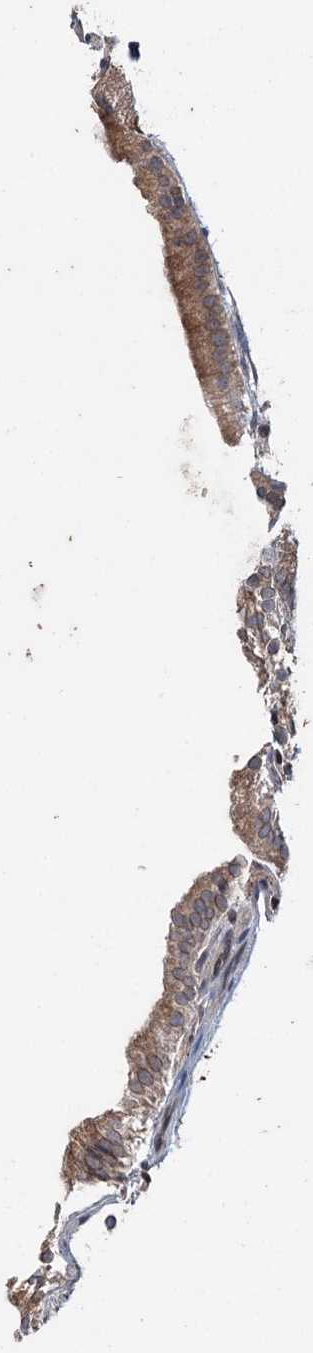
{"staining": {"intensity": "moderate", "quantity": ">75%", "location": "cytoplasmic/membranous"}, "tissue": "gallbladder", "cell_type": "Glandular cells", "image_type": "normal", "snomed": [{"axis": "morphology", "description": "Normal tissue, NOS"}, {"axis": "topography", "description": "Gallbladder"}], "caption": "IHC staining of normal gallbladder, which displays medium levels of moderate cytoplasmic/membranous positivity in approximately >75% of glandular cells indicating moderate cytoplasmic/membranous protein positivity. The staining was performed using DAB (brown) for protein detection and nuclei were counterstained in hematoxylin (blue).", "gene": "SYVN1", "patient": {"sex": "male", "age": 55}}